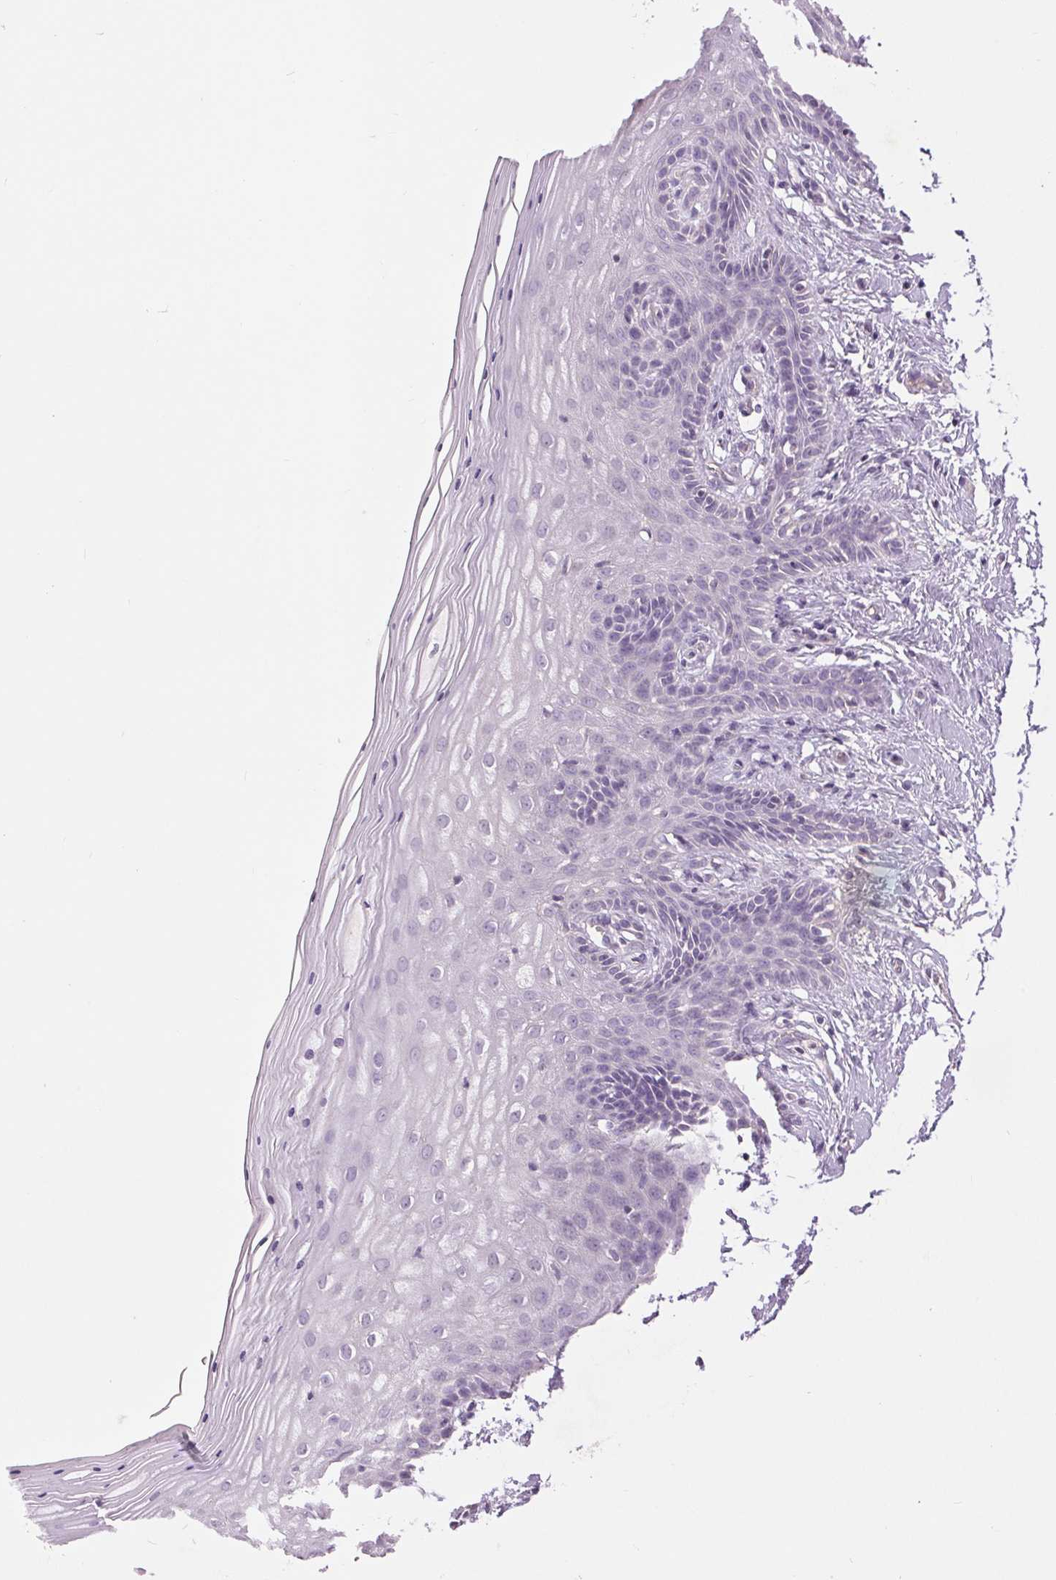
{"staining": {"intensity": "negative", "quantity": "none", "location": "none"}, "tissue": "vagina", "cell_type": "Squamous epithelial cells", "image_type": "normal", "snomed": [{"axis": "morphology", "description": "Normal tissue, NOS"}, {"axis": "topography", "description": "Vagina"}], "caption": "Histopathology image shows no significant protein expression in squamous epithelial cells of normal vagina.", "gene": "FXYD4", "patient": {"sex": "female", "age": 45}}